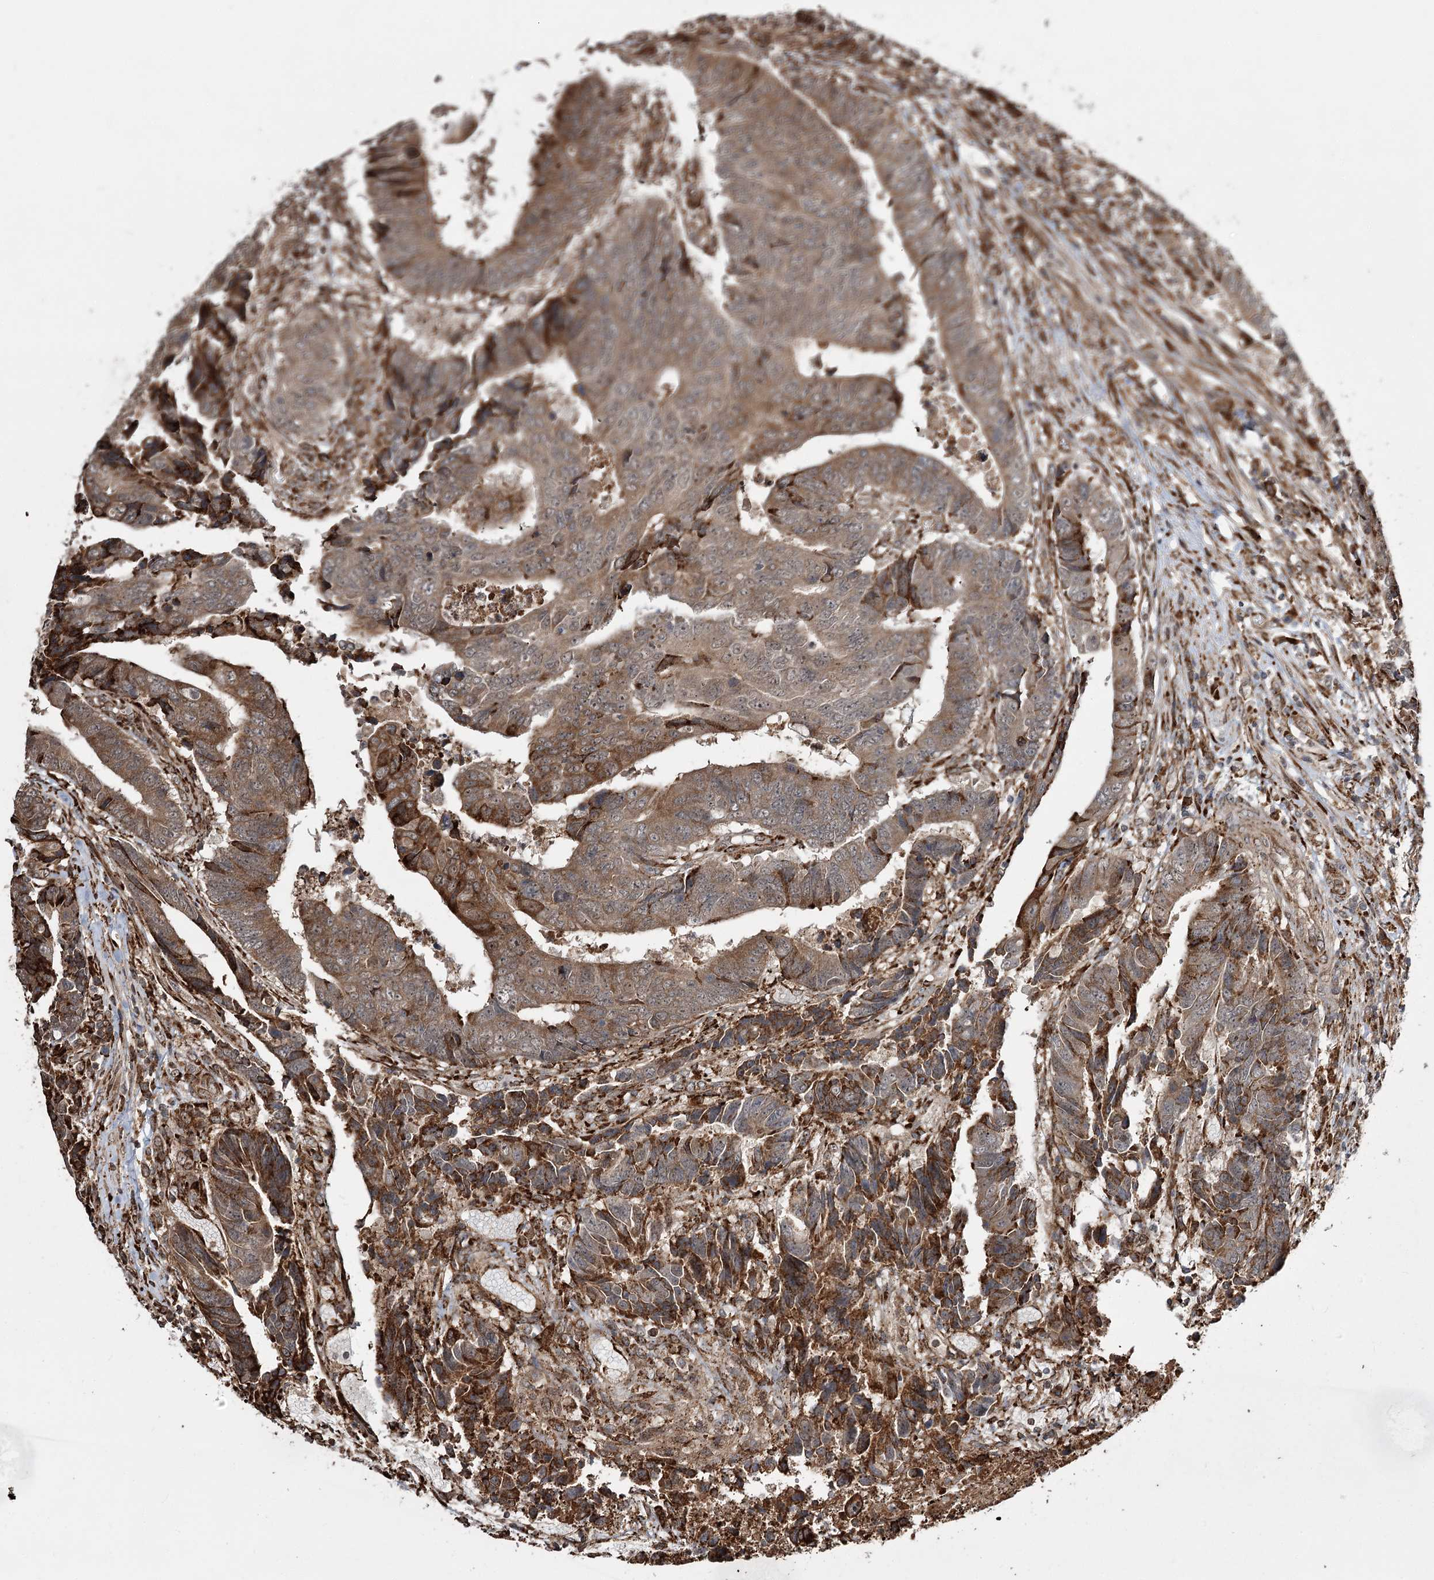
{"staining": {"intensity": "moderate", "quantity": ">75%", "location": "cytoplasmic/membranous"}, "tissue": "colorectal cancer", "cell_type": "Tumor cells", "image_type": "cancer", "snomed": [{"axis": "morphology", "description": "Adenocarcinoma, NOS"}, {"axis": "topography", "description": "Rectum"}], "caption": "A brown stain shows moderate cytoplasmic/membranous expression of a protein in colorectal cancer tumor cells. (DAB IHC, brown staining for protein, blue staining for nuclei).", "gene": "FANCL", "patient": {"sex": "male", "age": 84}}